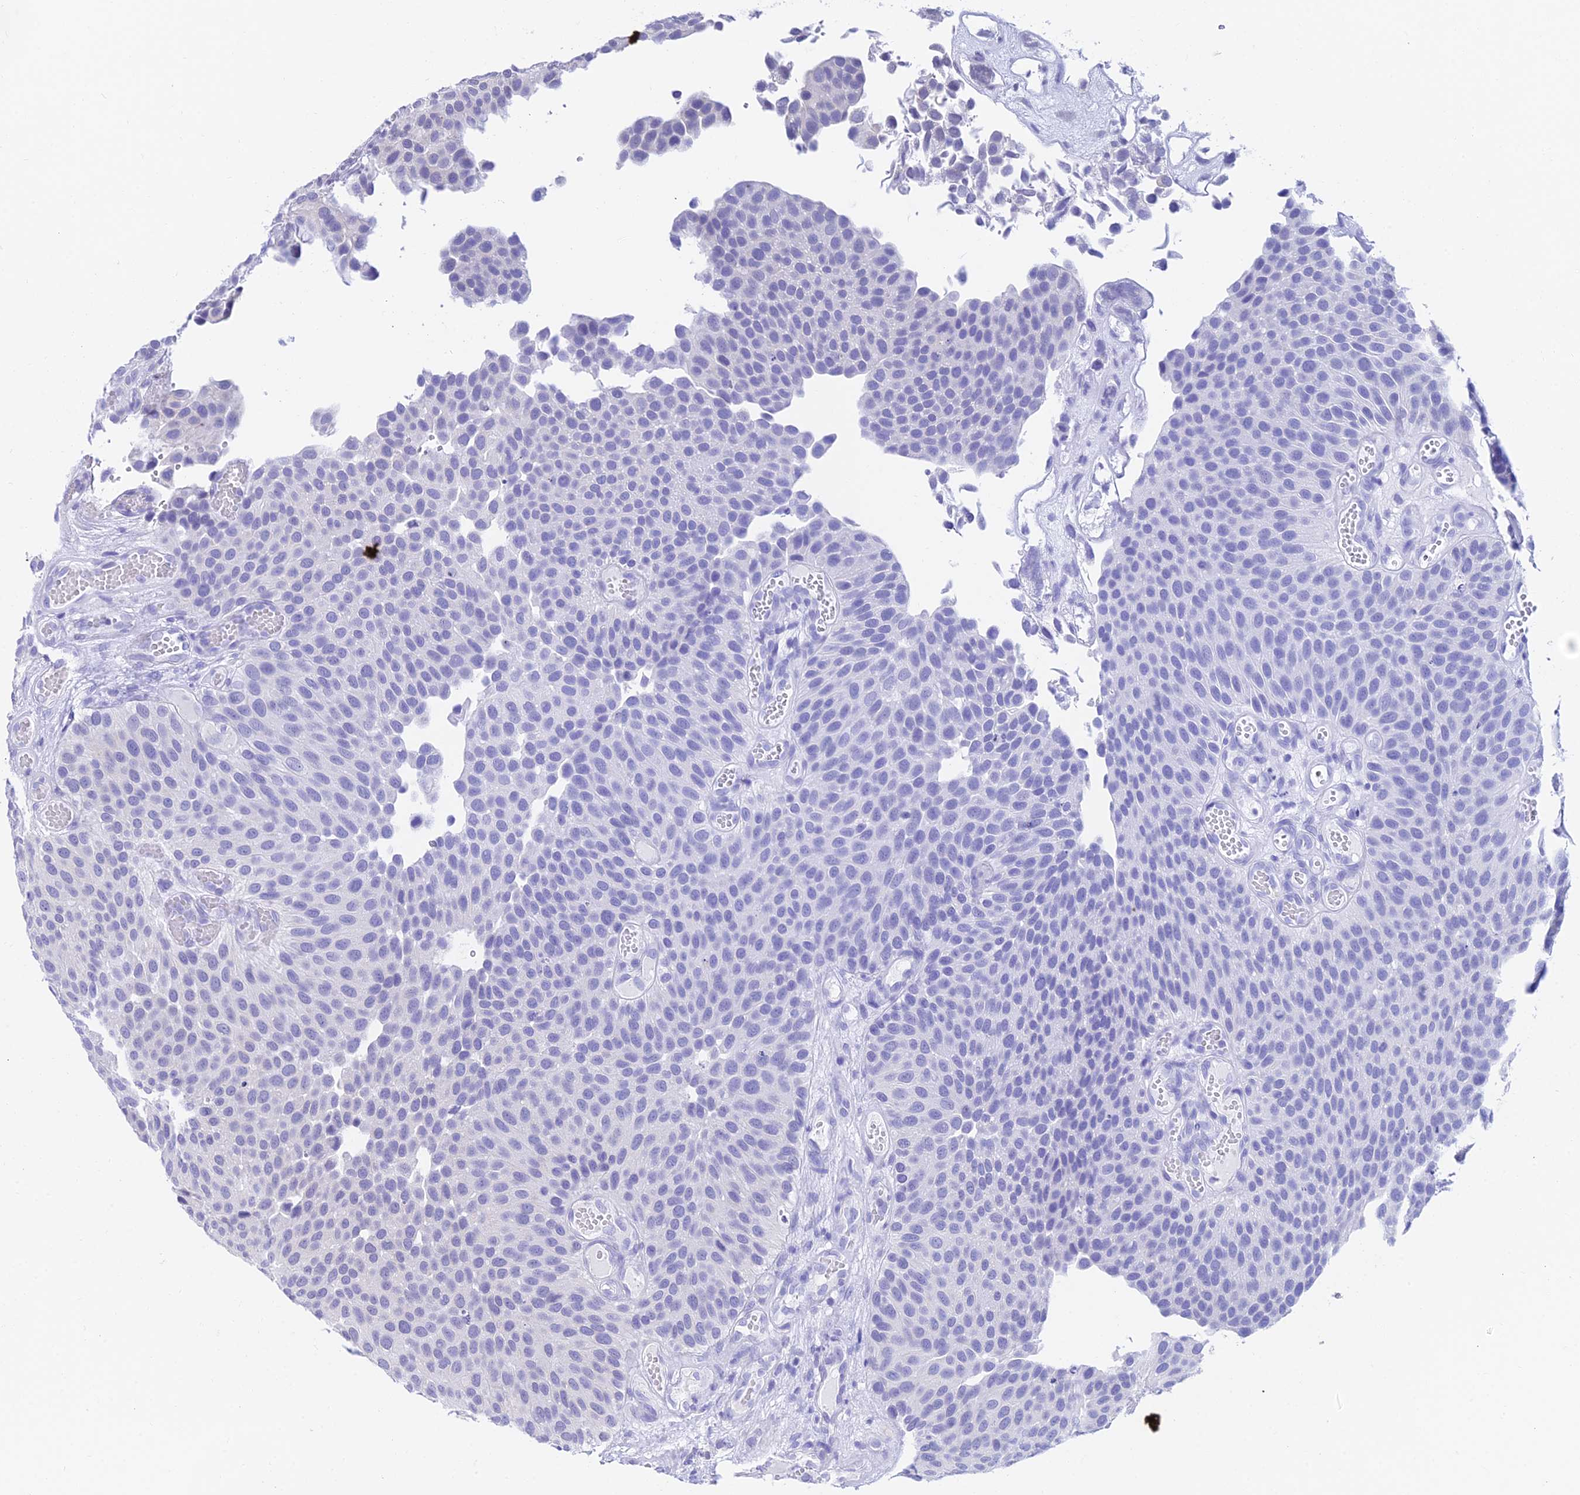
{"staining": {"intensity": "negative", "quantity": "none", "location": "none"}, "tissue": "urothelial cancer", "cell_type": "Tumor cells", "image_type": "cancer", "snomed": [{"axis": "morphology", "description": "Urothelial carcinoma, Low grade"}, {"axis": "topography", "description": "Urinary bladder"}], "caption": "Urothelial cancer stained for a protein using immunohistochemistry reveals no positivity tumor cells.", "gene": "CDNF", "patient": {"sex": "male", "age": 89}}